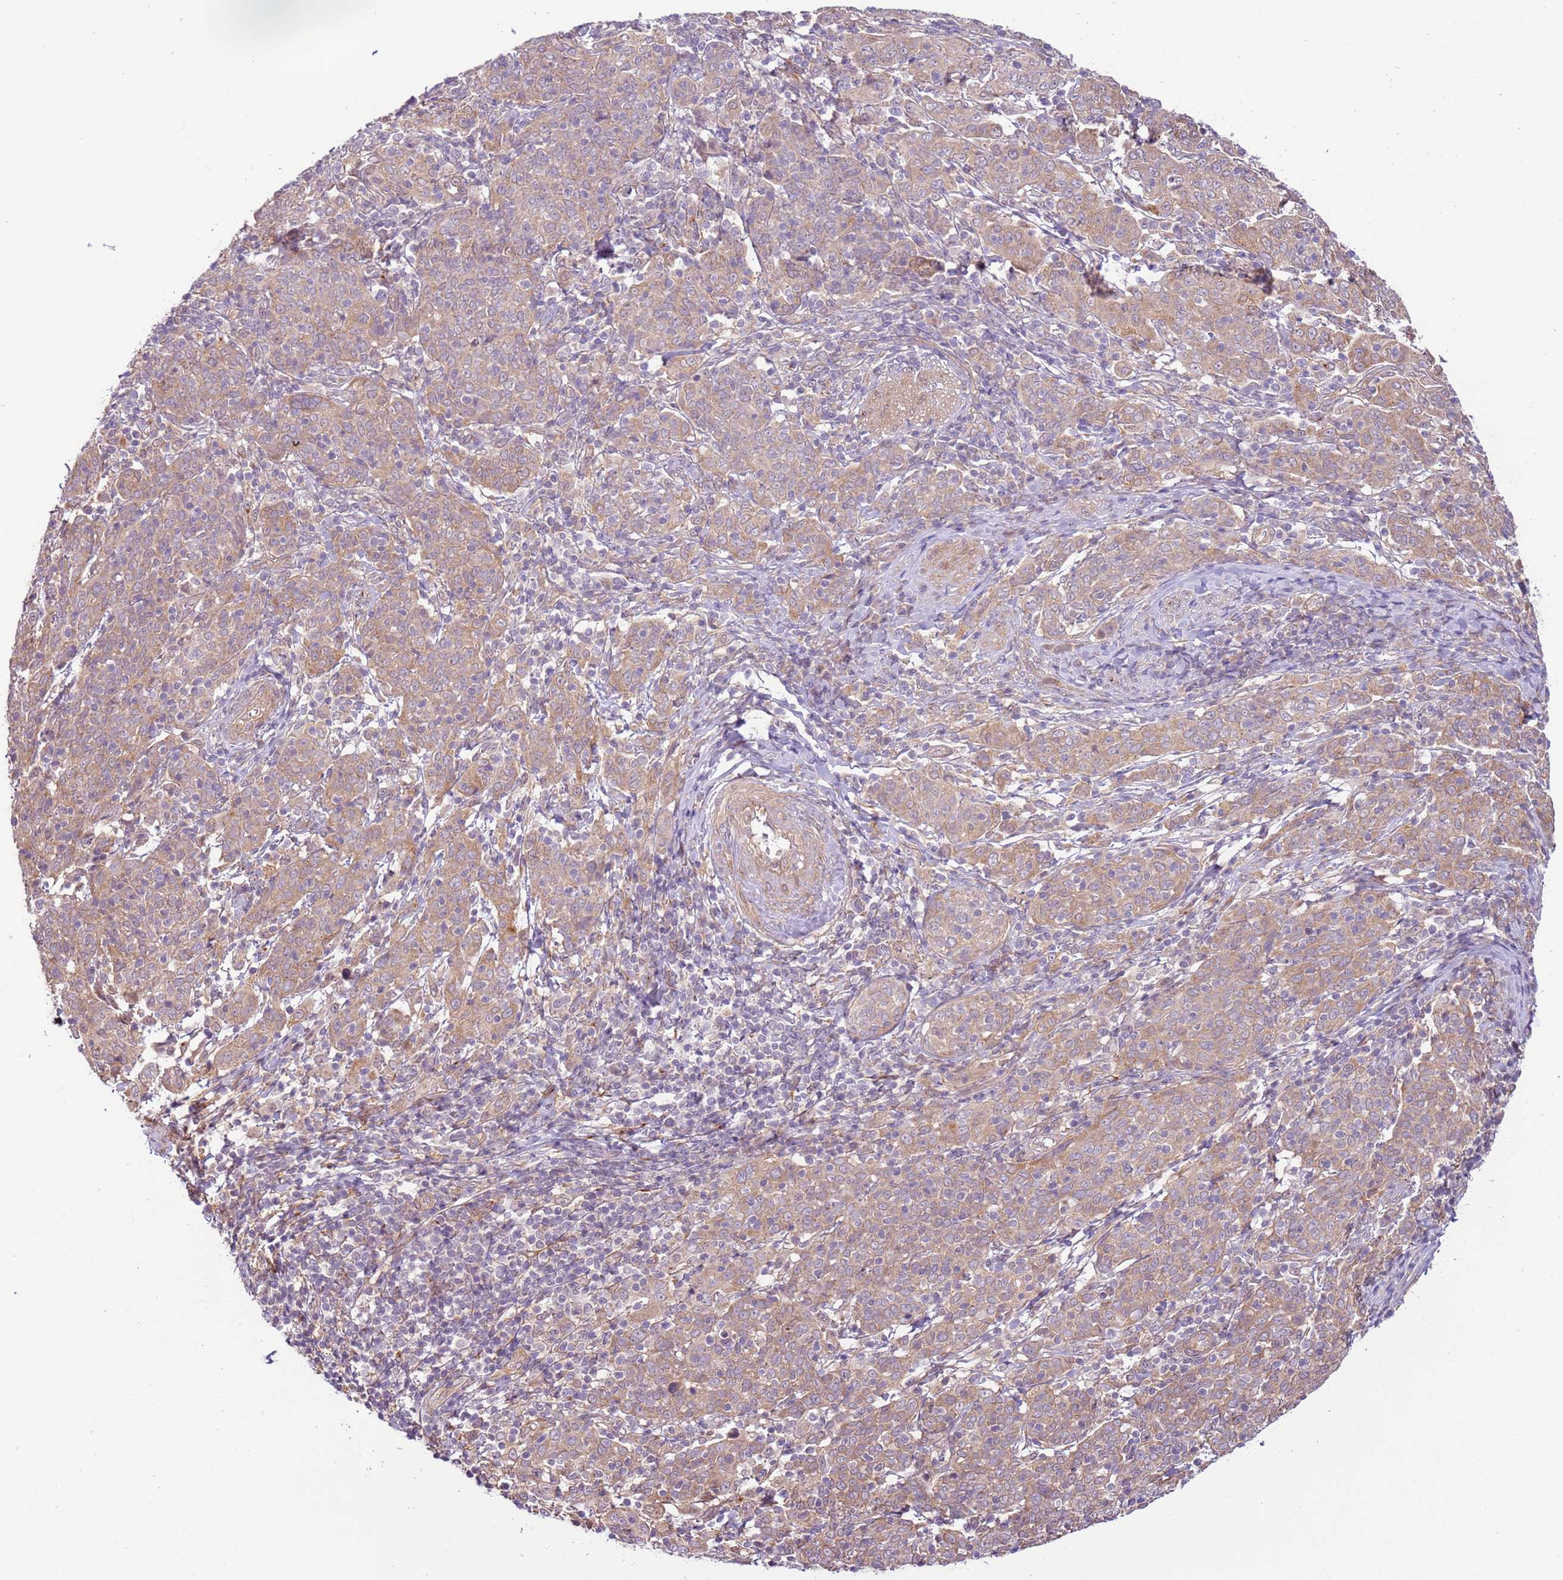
{"staining": {"intensity": "weak", "quantity": "25%-75%", "location": "cytoplasmic/membranous"}, "tissue": "cervical cancer", "cell_type": "Tumor cells", "image_type": "cancer", "snomed": [{"axis": "morphology", "description": "Squamous cell carcinoma, NOS"}, {"axis": "topography", "description": "Cervix"}], "caption": "This histopathology image displays IHC staining of cervical cancer (squamous cell carcinoma), with low weak cytoplasmic/membranous expression in approximately 25%-75% of tumor cells.", "gene": "SCARA3", "patient": {"sex": "female", "age": 67}}